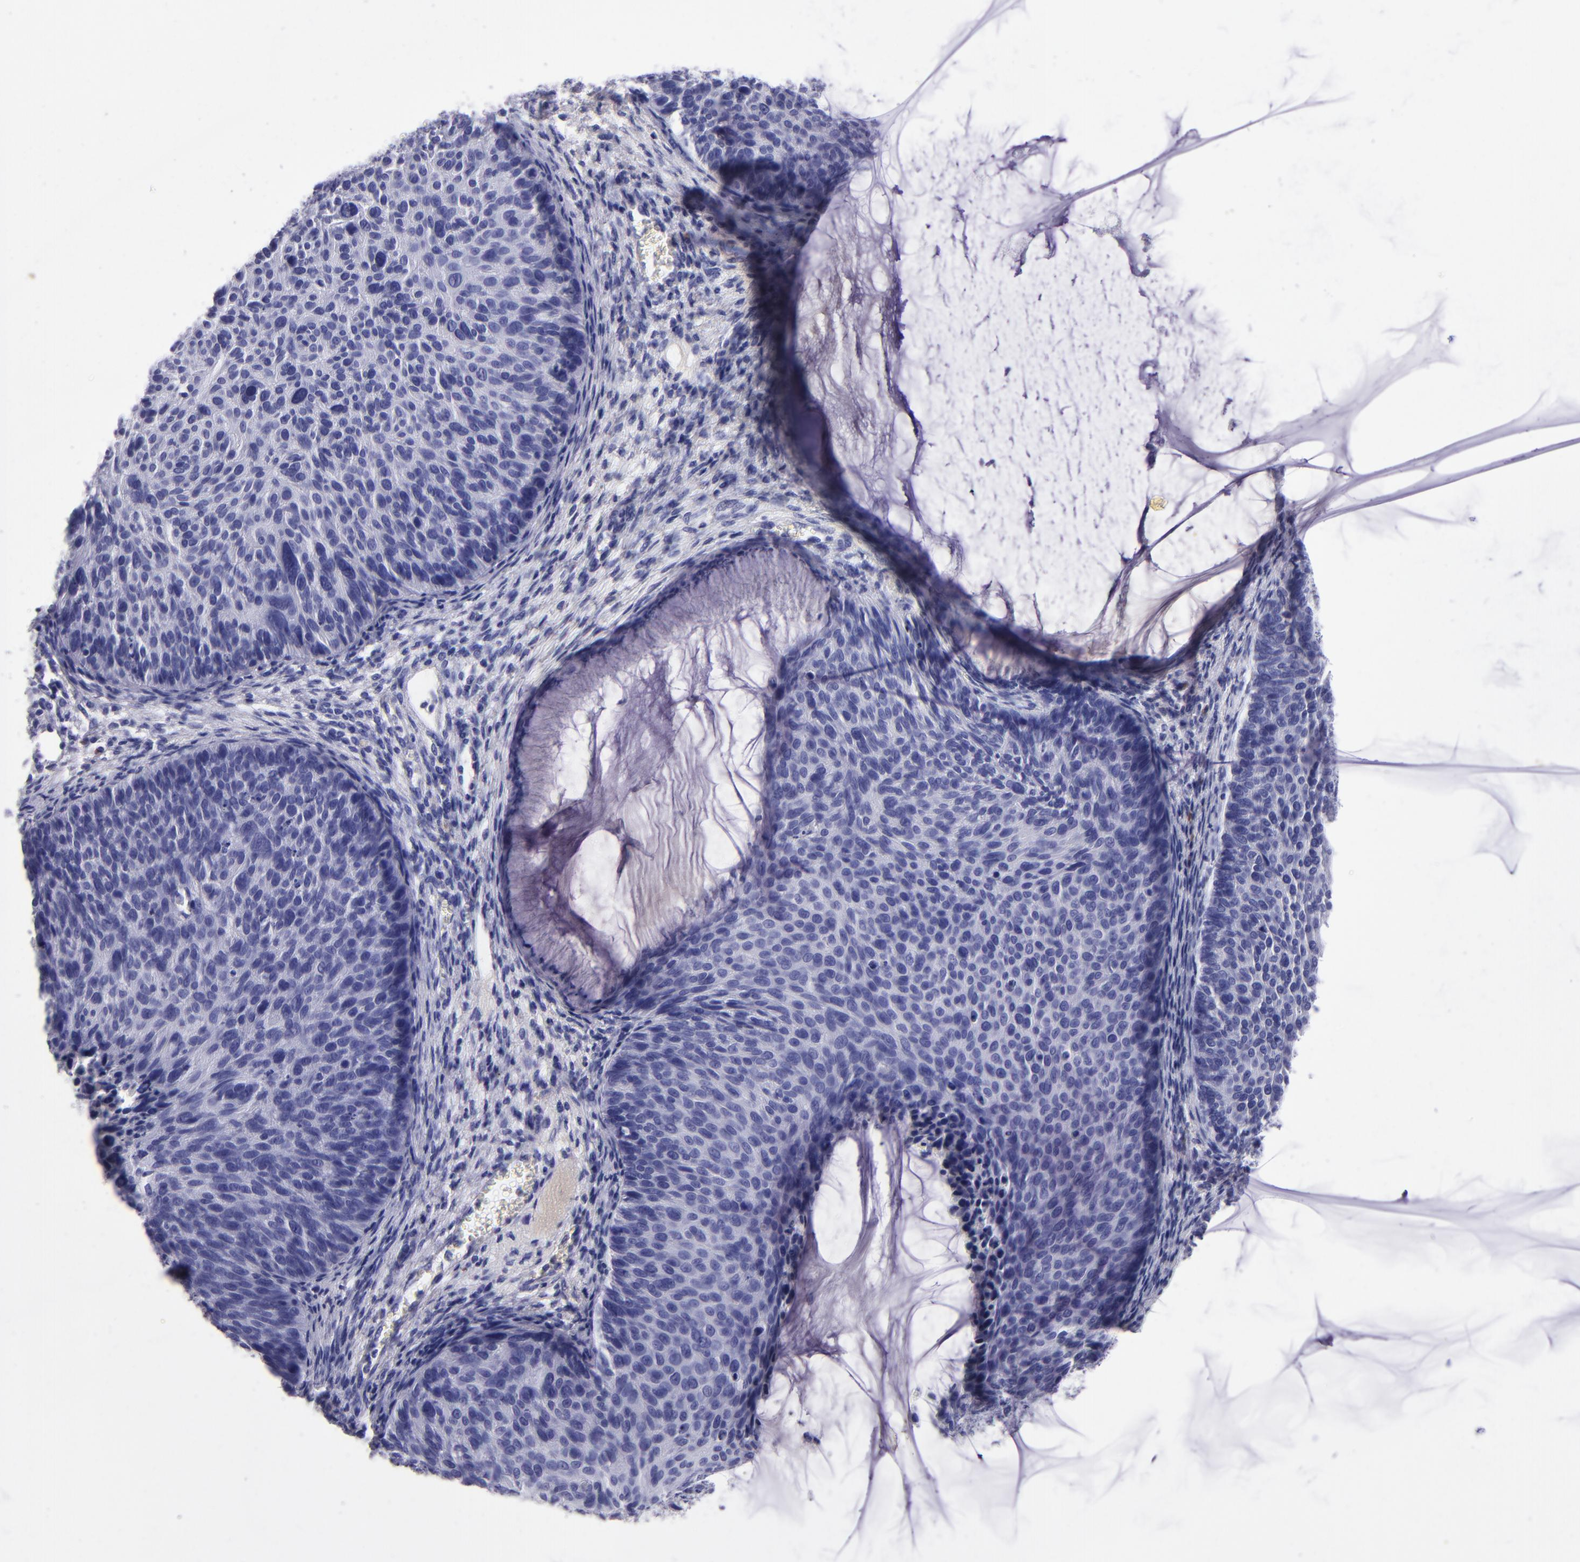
{"staining": {"intensity": "negative", "quantity": "none", "location": "none"}, "tissue": "cervical cancer", "cell_type": "Tumor cells", "image_type": "cancer", "snomed": [{"axis": "morphology", "description": "Squamous cell carcinoma, NOS"}, {"axis": "topography", "description": "Cervix"}], "caption": "The photomicrograph shows no significant staining in tumor cells of squamous cell carcinoma (cervical).", "gene": "TYRP1", "patient": {"sex": "female", "age": 36}}